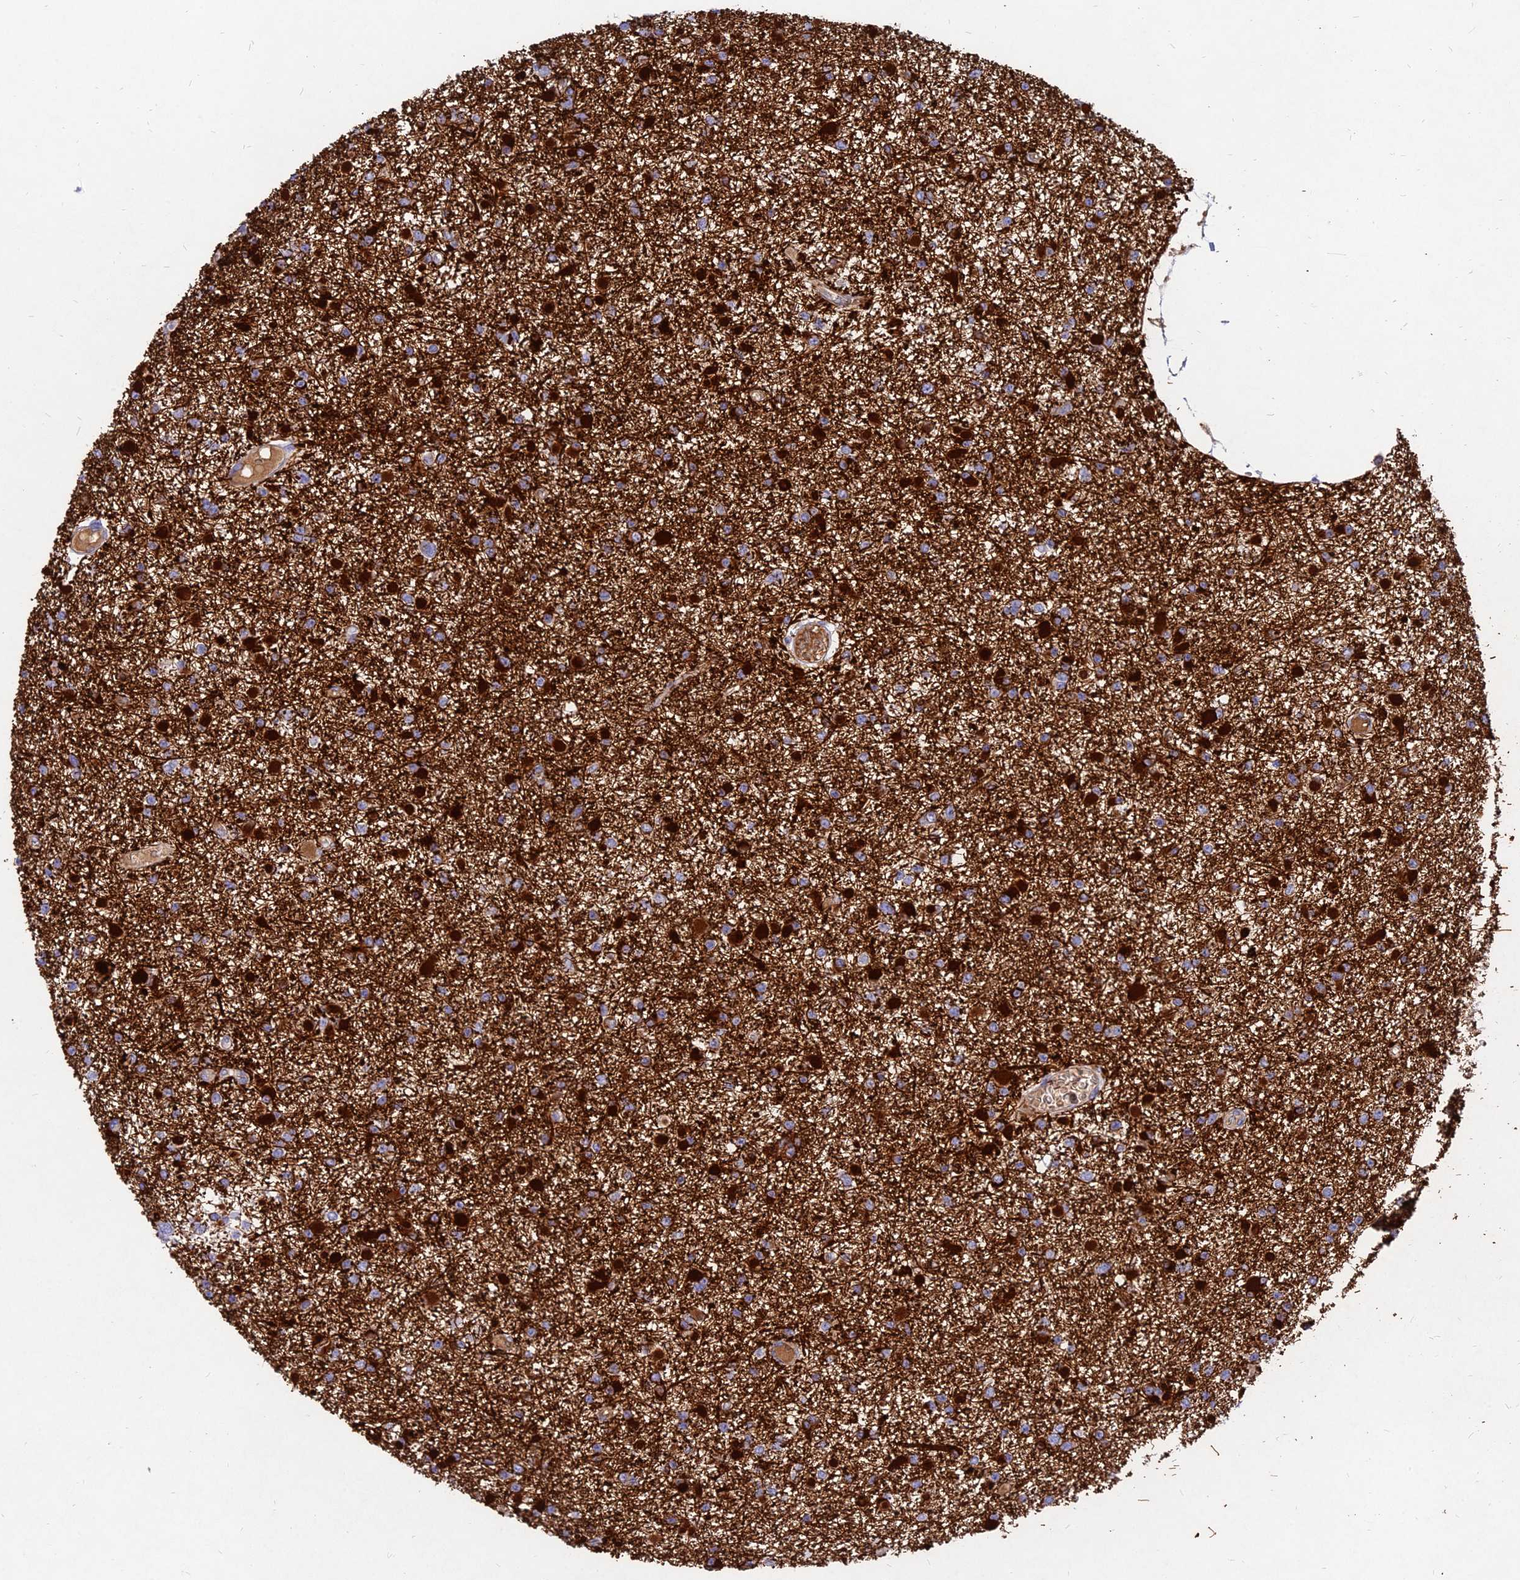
{"staining": {"intensity": "strong", "quantity": ">75%", "location": "cytoplasmic/membranous"}, "tissue": "glioma", "cell_type": "Tumor cells", "image_type": "cancer", "snomed": [{"axis": "morphology", "description": "Glioma, malignant, Low grade"}, {"axis": "topography", "description": "Brain"}], "caption": "The histopathology image displays staining of glioma, revealing strong cytoplasmic/membranous protein positivity (brown color) within tumor cells. (brown staining indicates protein expression, while blue staining denotes nuclei).", "gene": "MROH1", "patient": {"sex": "female", "age": 22}}